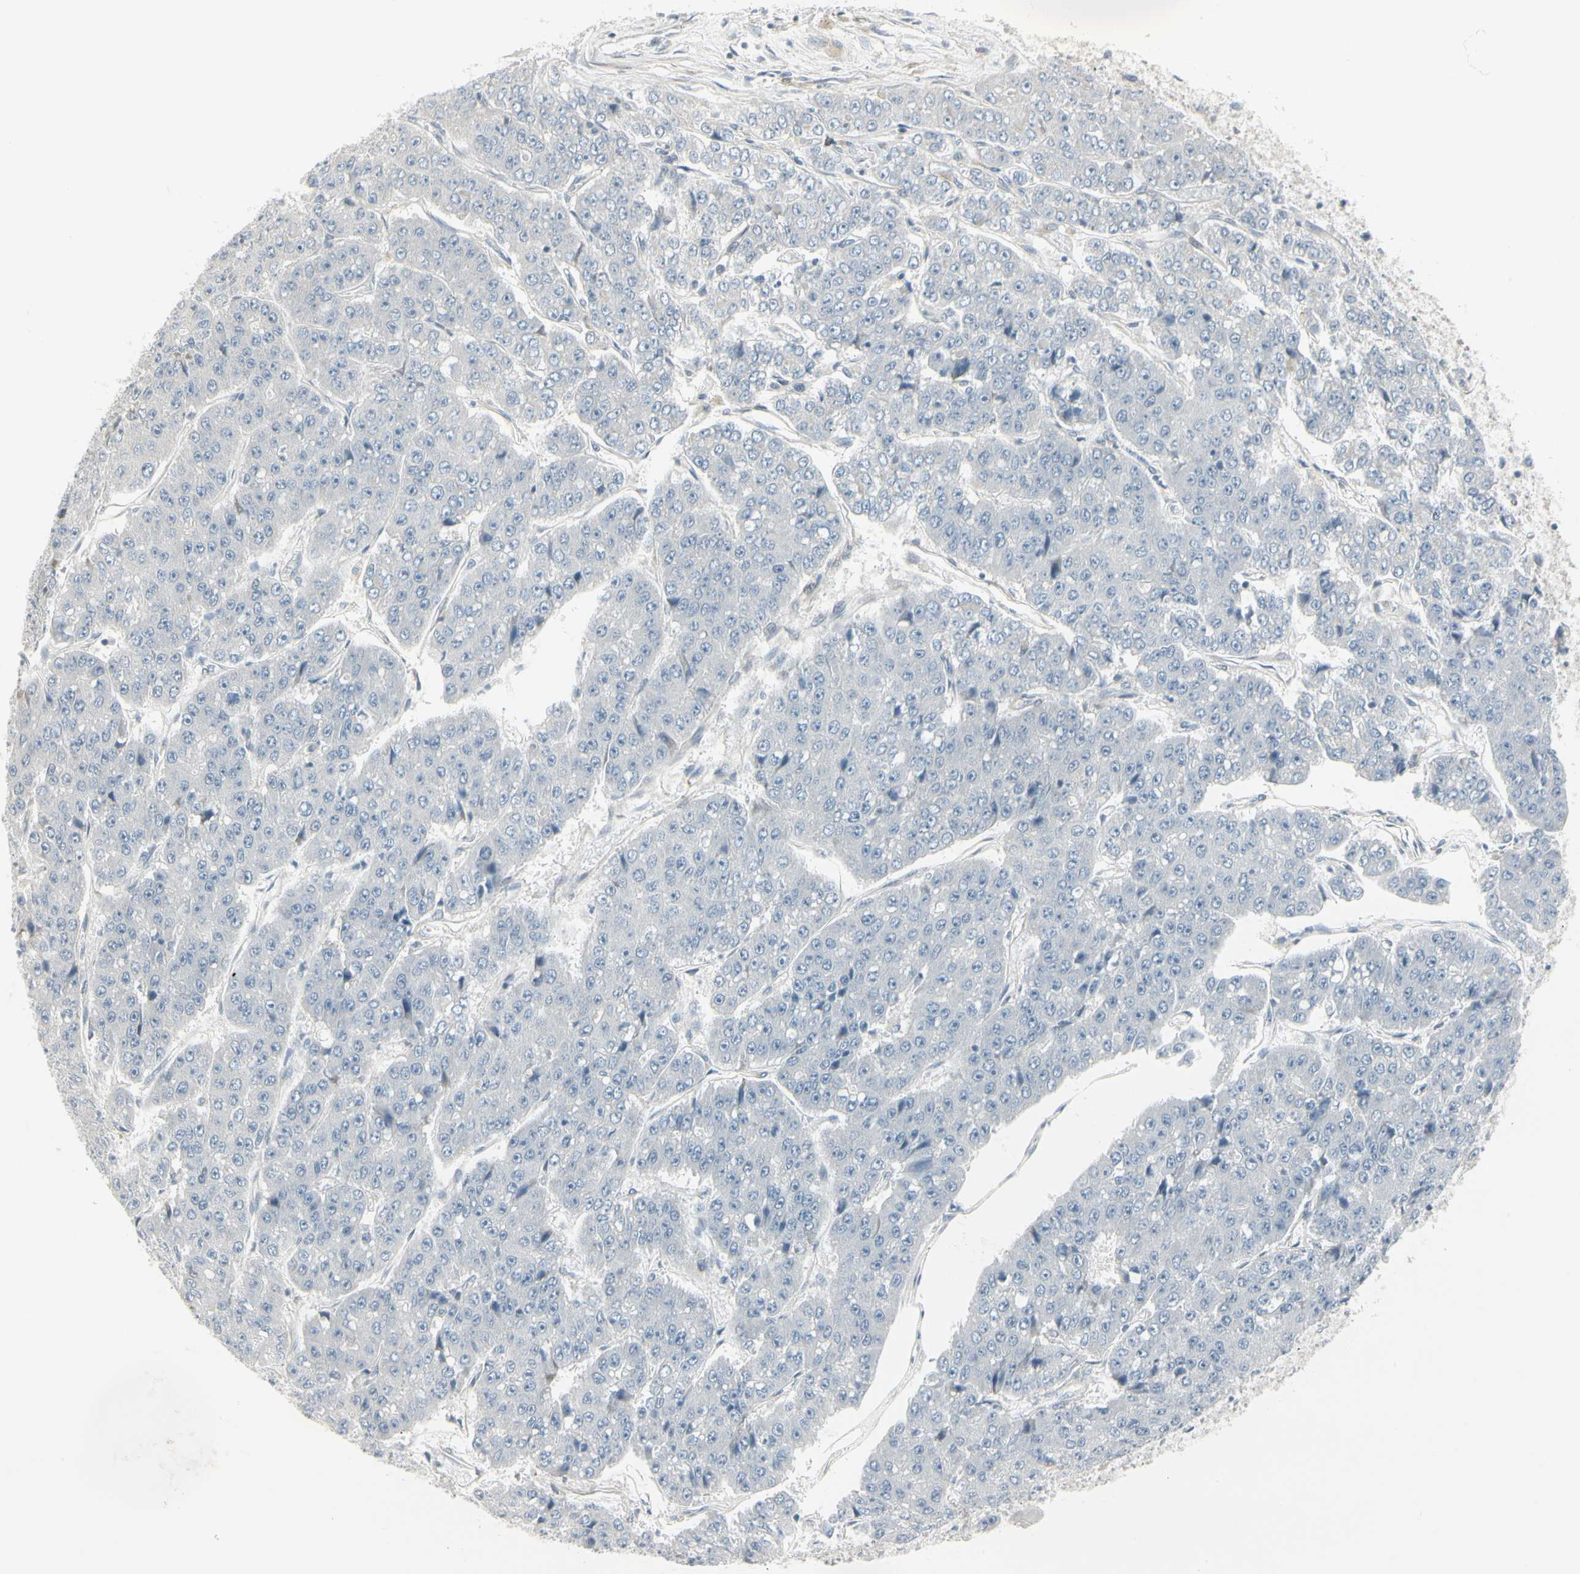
{"staining": {"intensity": "negative", "quantity": "none", "location": "none"}, "tissue": "pancreatic cancer", "cell_type": "Tumor cells", "image_type": "cancer", "snomed": [{"axis": "morphology", "description": "Adenocarcinoma, NOS"}, {"axis": "topography", "description": "Pancreas"}], "caption": "High power microscopy histopathology image of an immunohistochemistry (IHC) photomicrograph of adenocarcinoma (pancreatic), revealing no significant positivity in tumor cells. (Stains: DAB IHC with hematoxylin counter stain, Microscopy: brightfield microscopy at high magnification).", "gene": "DMPK", "patient": {"sex": "male", "age": 50}}